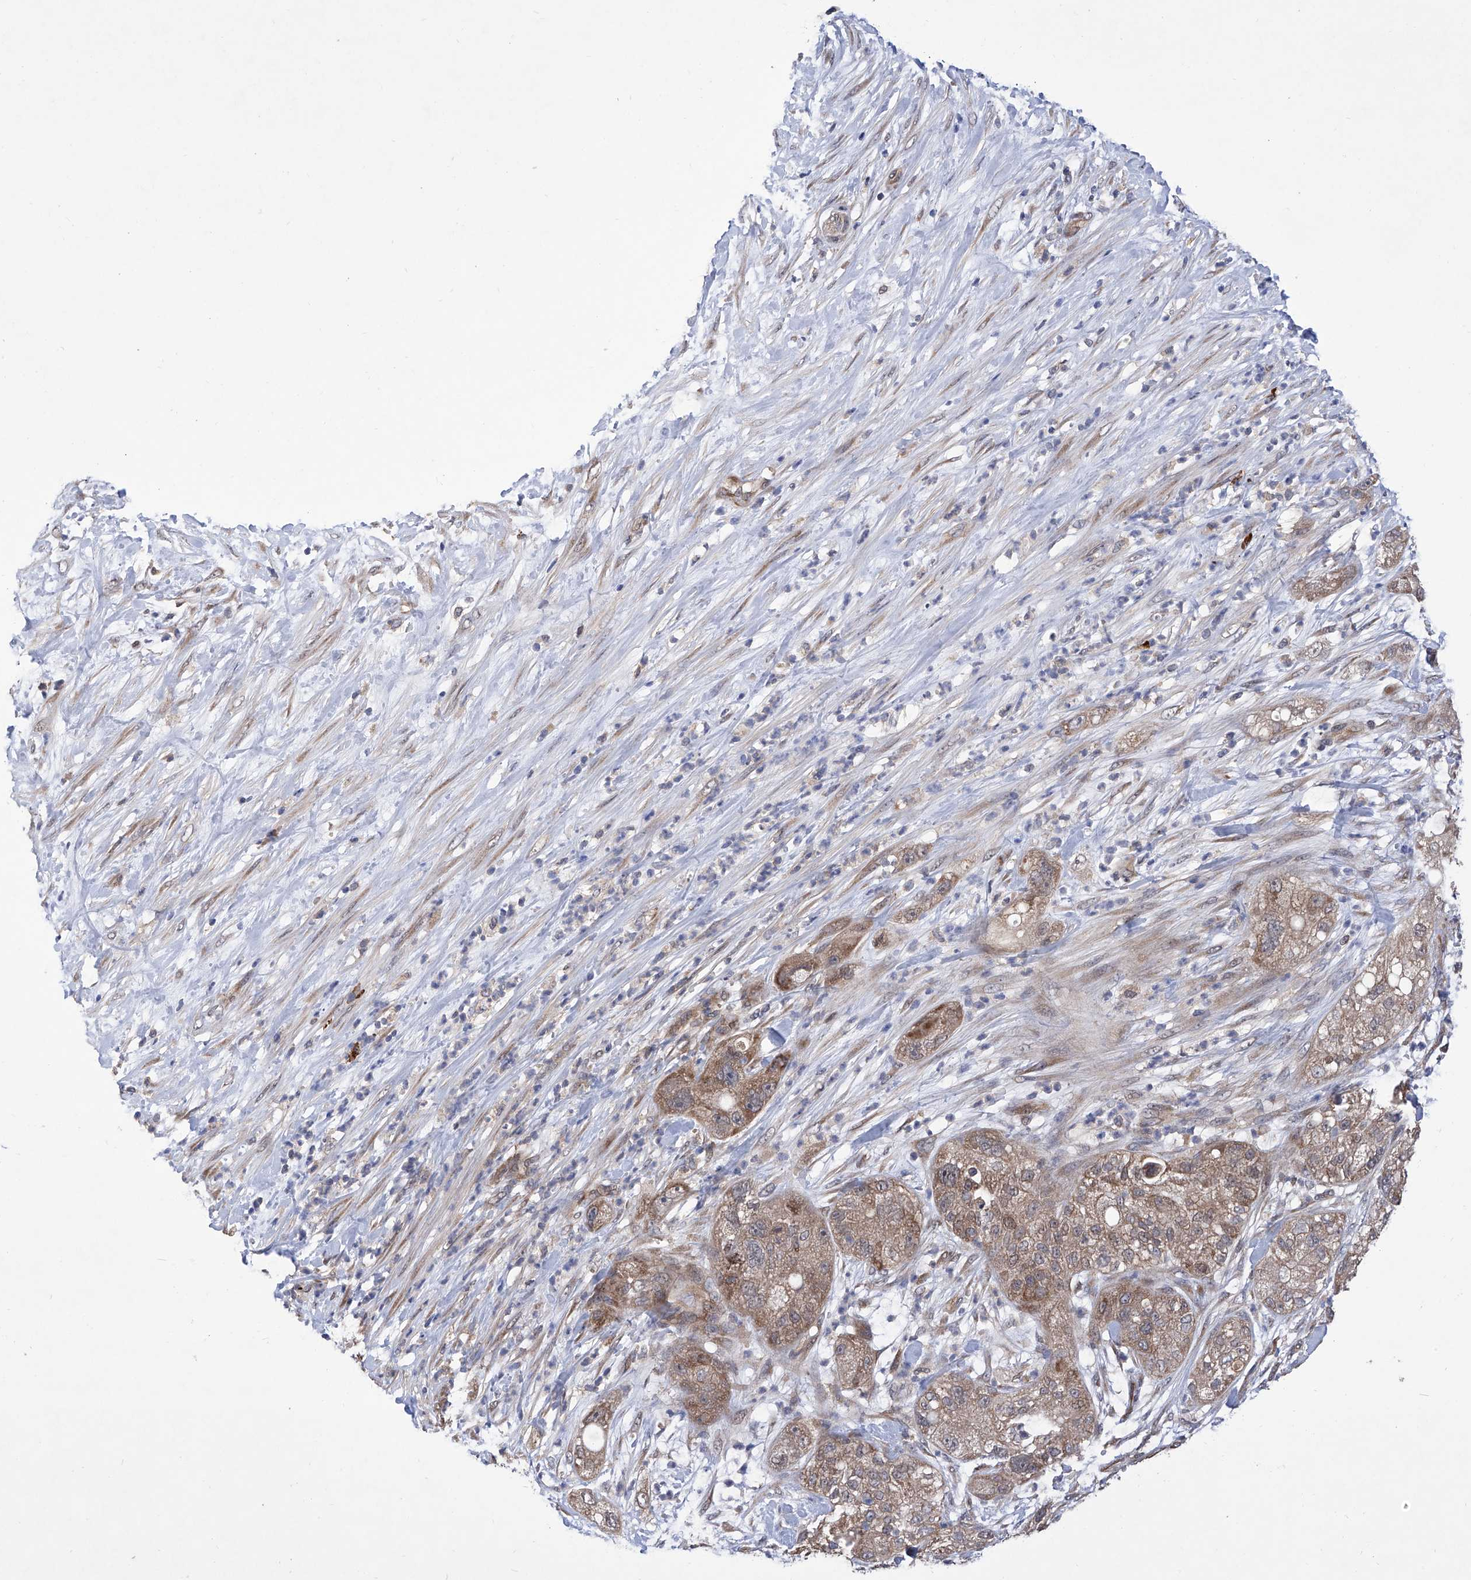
{"staining": {"intensity": "moderate", "quantity": ">75%", "location": "cytoplasmic/membranous"}, "tissue": "pancreatic cancer", "cell_type": "Tumor cells", "image_type": "cancer", "snomed": [{"axis": "morphology", "description": "Adenocarcinoma, NOS"}, {"axis": "topography", "description": "Pancreas"}], "caption": "About >75% of tumor cells in adenocarcinoma (pancreatic) display moderate cytoplasmic/membranous protein expression as visualized by brown immunohistochemical staining.", "gene": "USP45", "patient": {"sex": "female", "age": 78}}